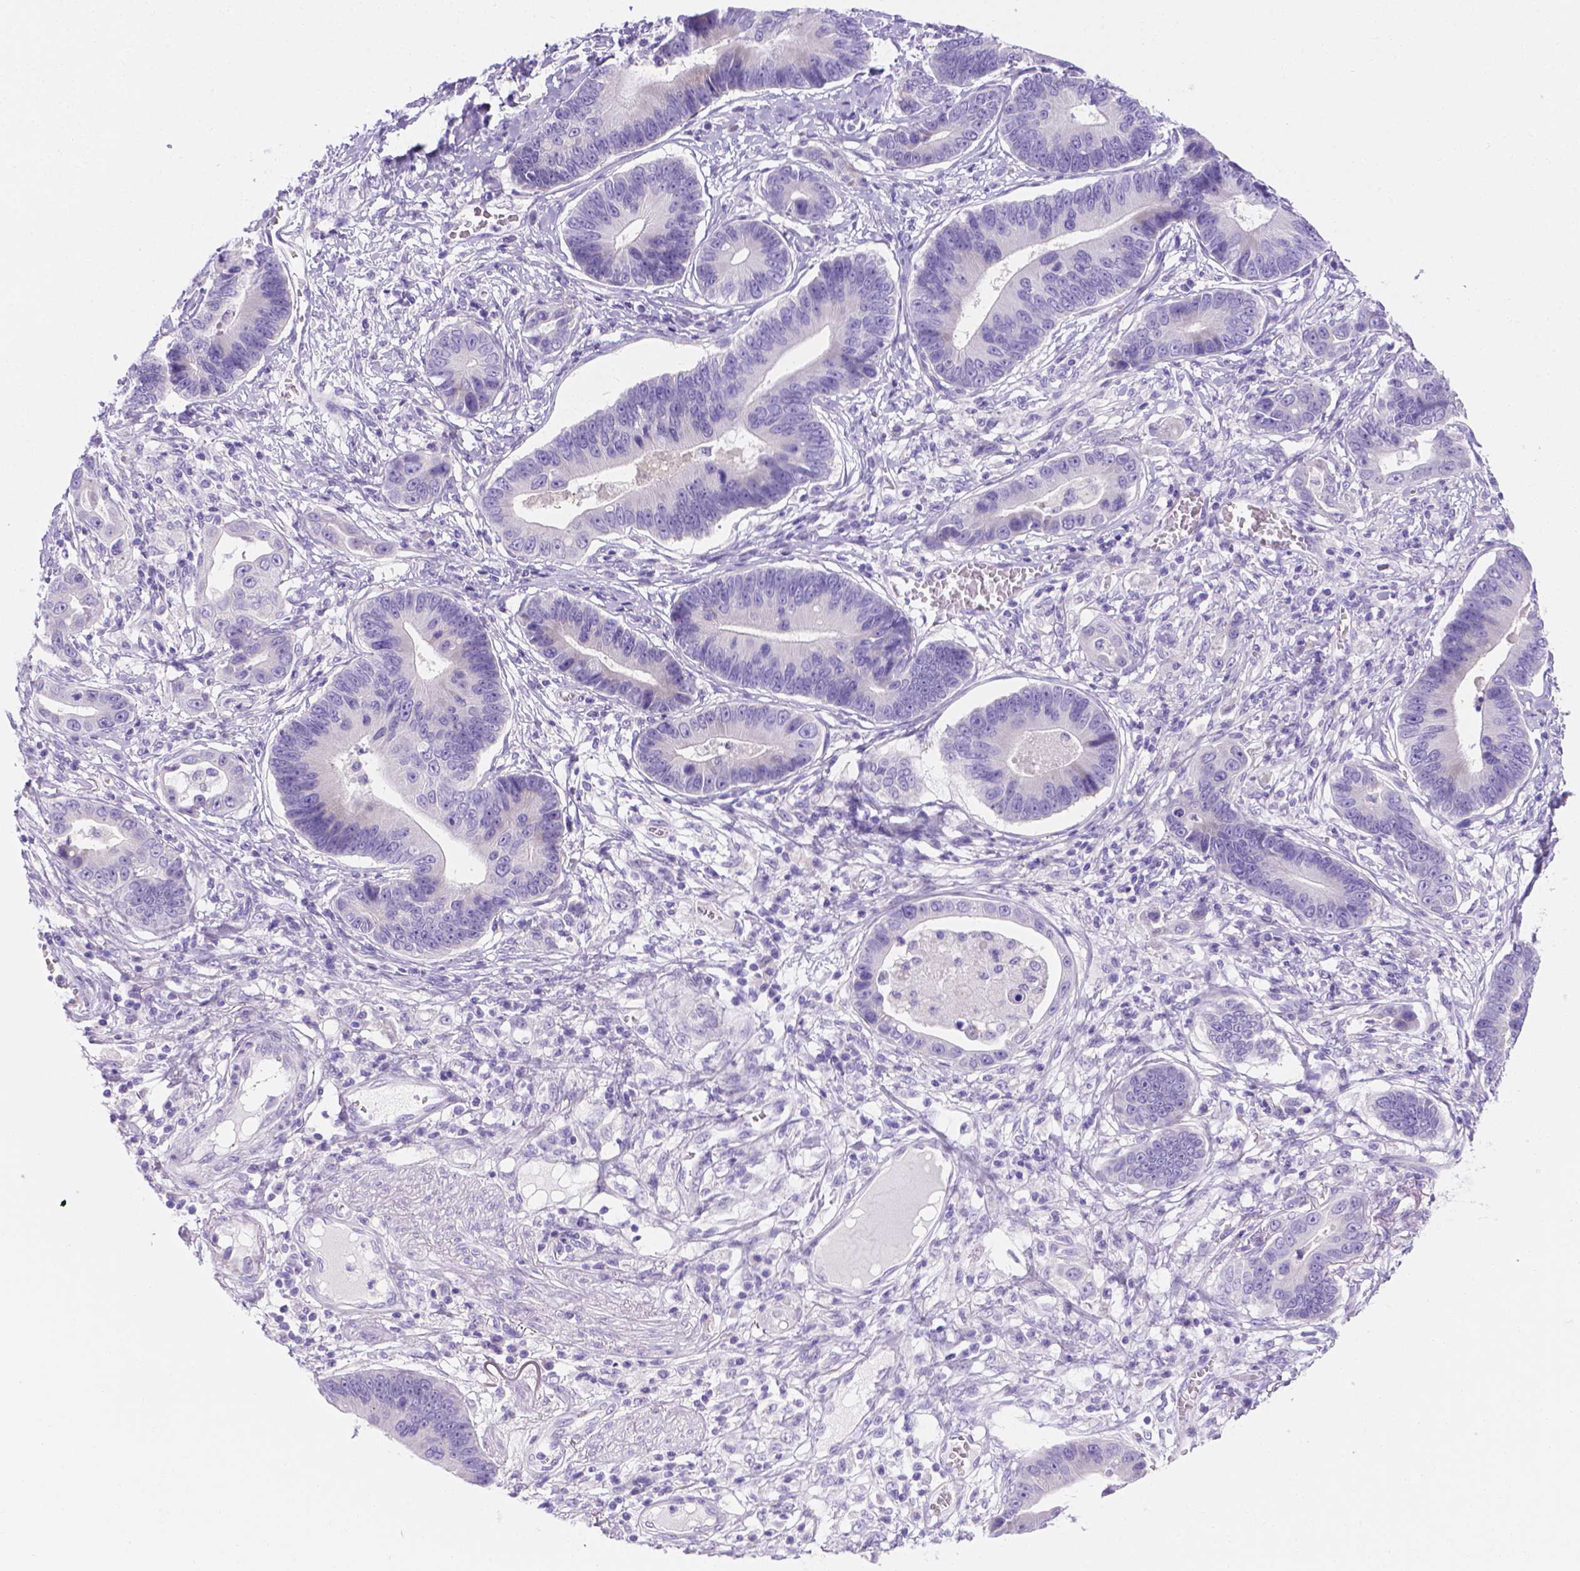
{"staining": {"intensity": "negative", "quantity": "none", "location": "none"}, "tissue": "stomach cancer", "cell_type": "Tumor cells", "image_type": "cancer", "snomed": [{"axis": "morphology", "description": "Adenocarcinoma, NOS"}, {"axis": "topography", "description": "Stomach"}], "caption": "DAB (3,3'-diaminobenzidine) immunohistochemical staining of human adenocarcinoma (stomach) demonstrates no significant positivity in tumor cells.", "gene": "MLN", "patient": {"sex": "male", "age": 84}}